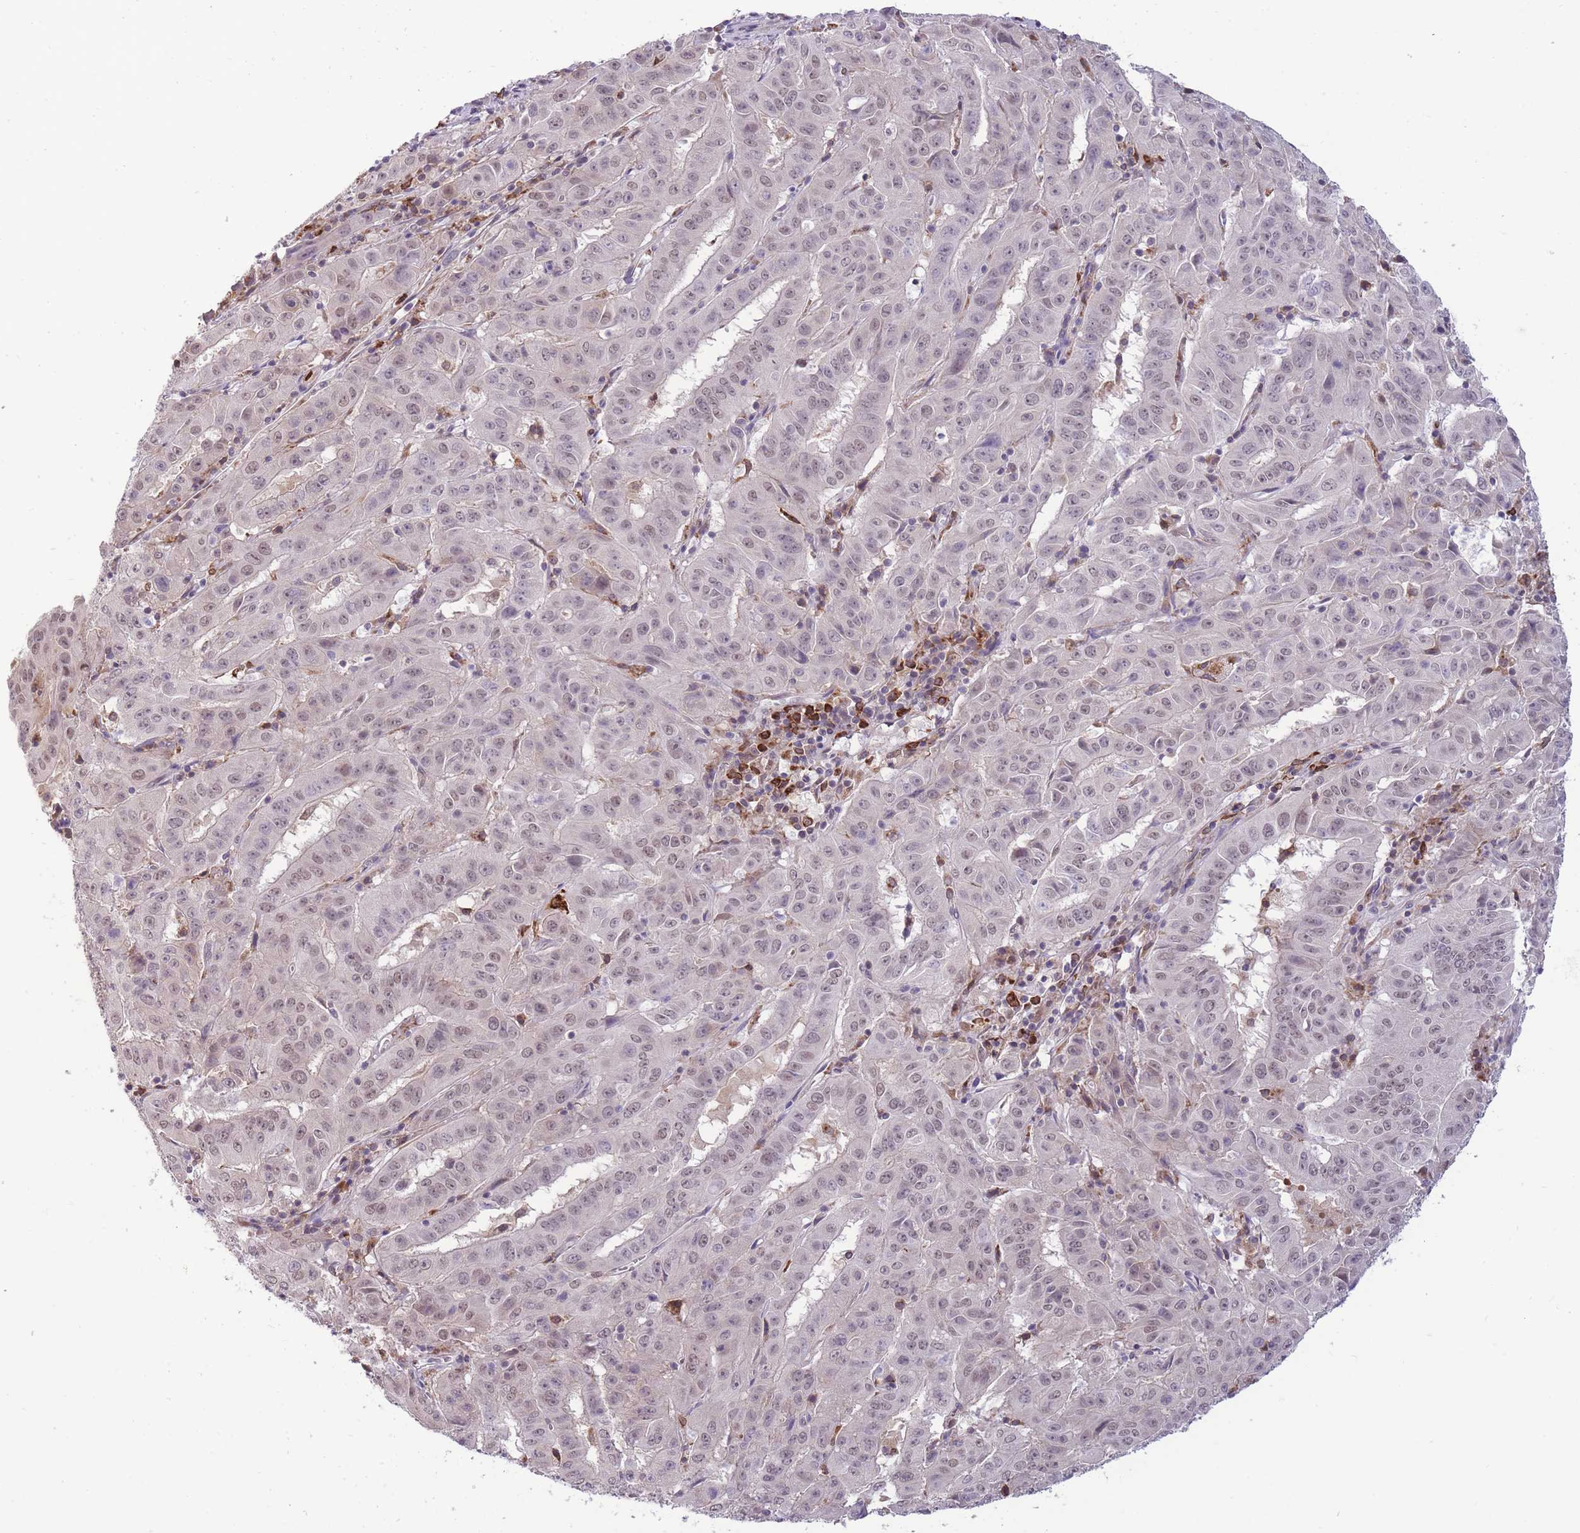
{"staining": {"intensity": "weak", "quantity": "<25%", "location": "nuclear"}, "tissue": "pancreatic cancer", "cell_type": "Tumor cells", "image_type": "cancer", "snomed": [{"axis": "morphology", "description": "Adenocarcinoma, NOS"}, {"axis": "topography", "description": "Pancreas"}], "caption": "This is a micrograph of IHC staining of adenocarcinoma (pancreatic), which shows no staining in tumor cells.", "gene": "TMEM121", "patient": {"sex": "male", "age": 63}}